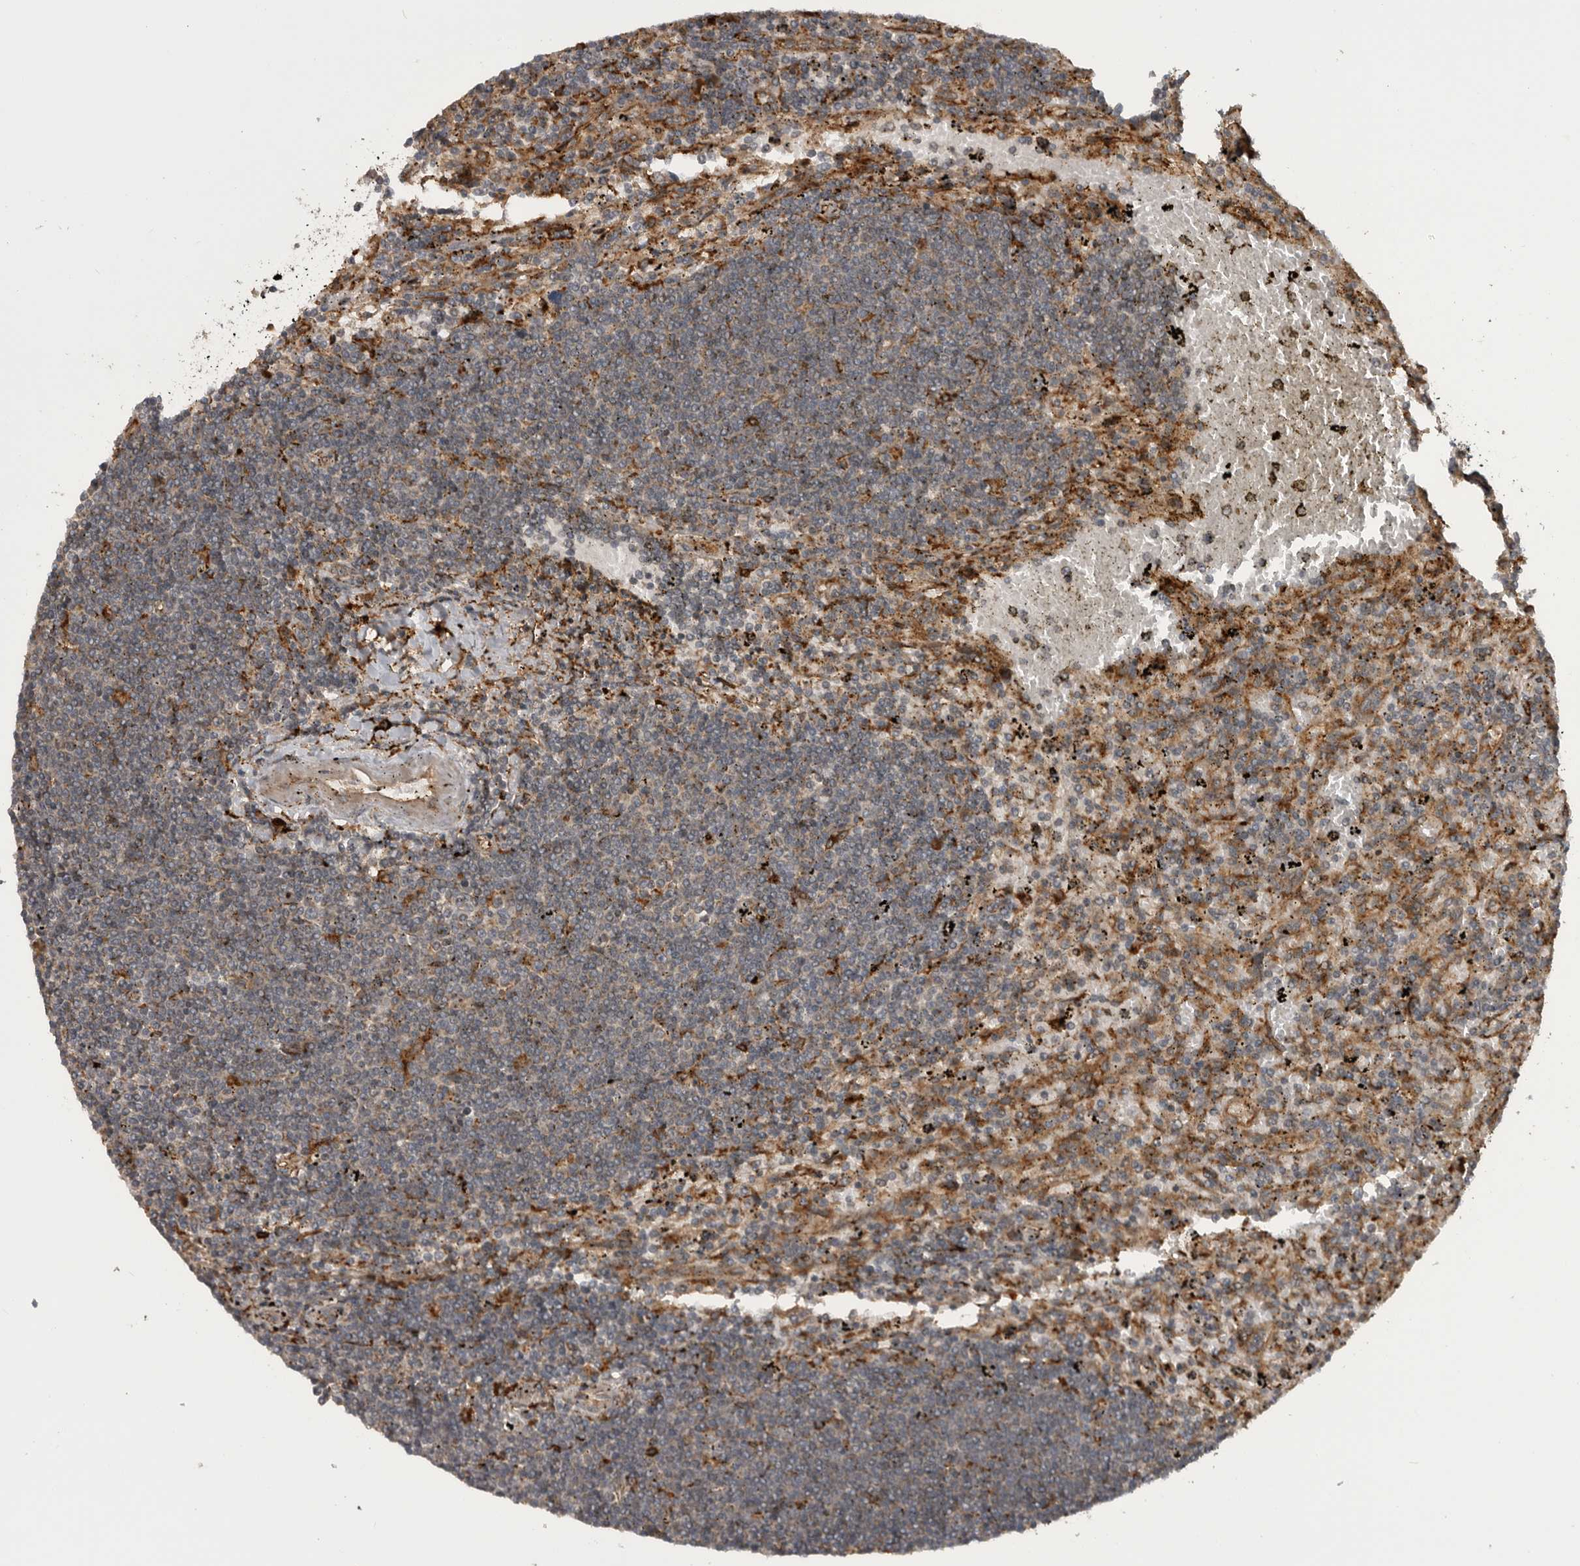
{"staining": {"intensity": "negative", "quantity": "none", "location": "none"}, "tissue": "lymphoma", "cell_type": "Tumor cells", "image_type": "cancer", "snomed": [{"axis": "morphology", "description": "Malignant lymphoma, non-Hodgkin's type, Low grade"}, {"axis": "topography", "description": "Spleen"}], "caption": "High power microscopy photomicrograph of an immunohistochemistry histopathology image of lymphoma, revealing no significant positivity in tumor cells.", "gene": "RAB3GAP2", "patient": {"sex": "male", "age": 76}}